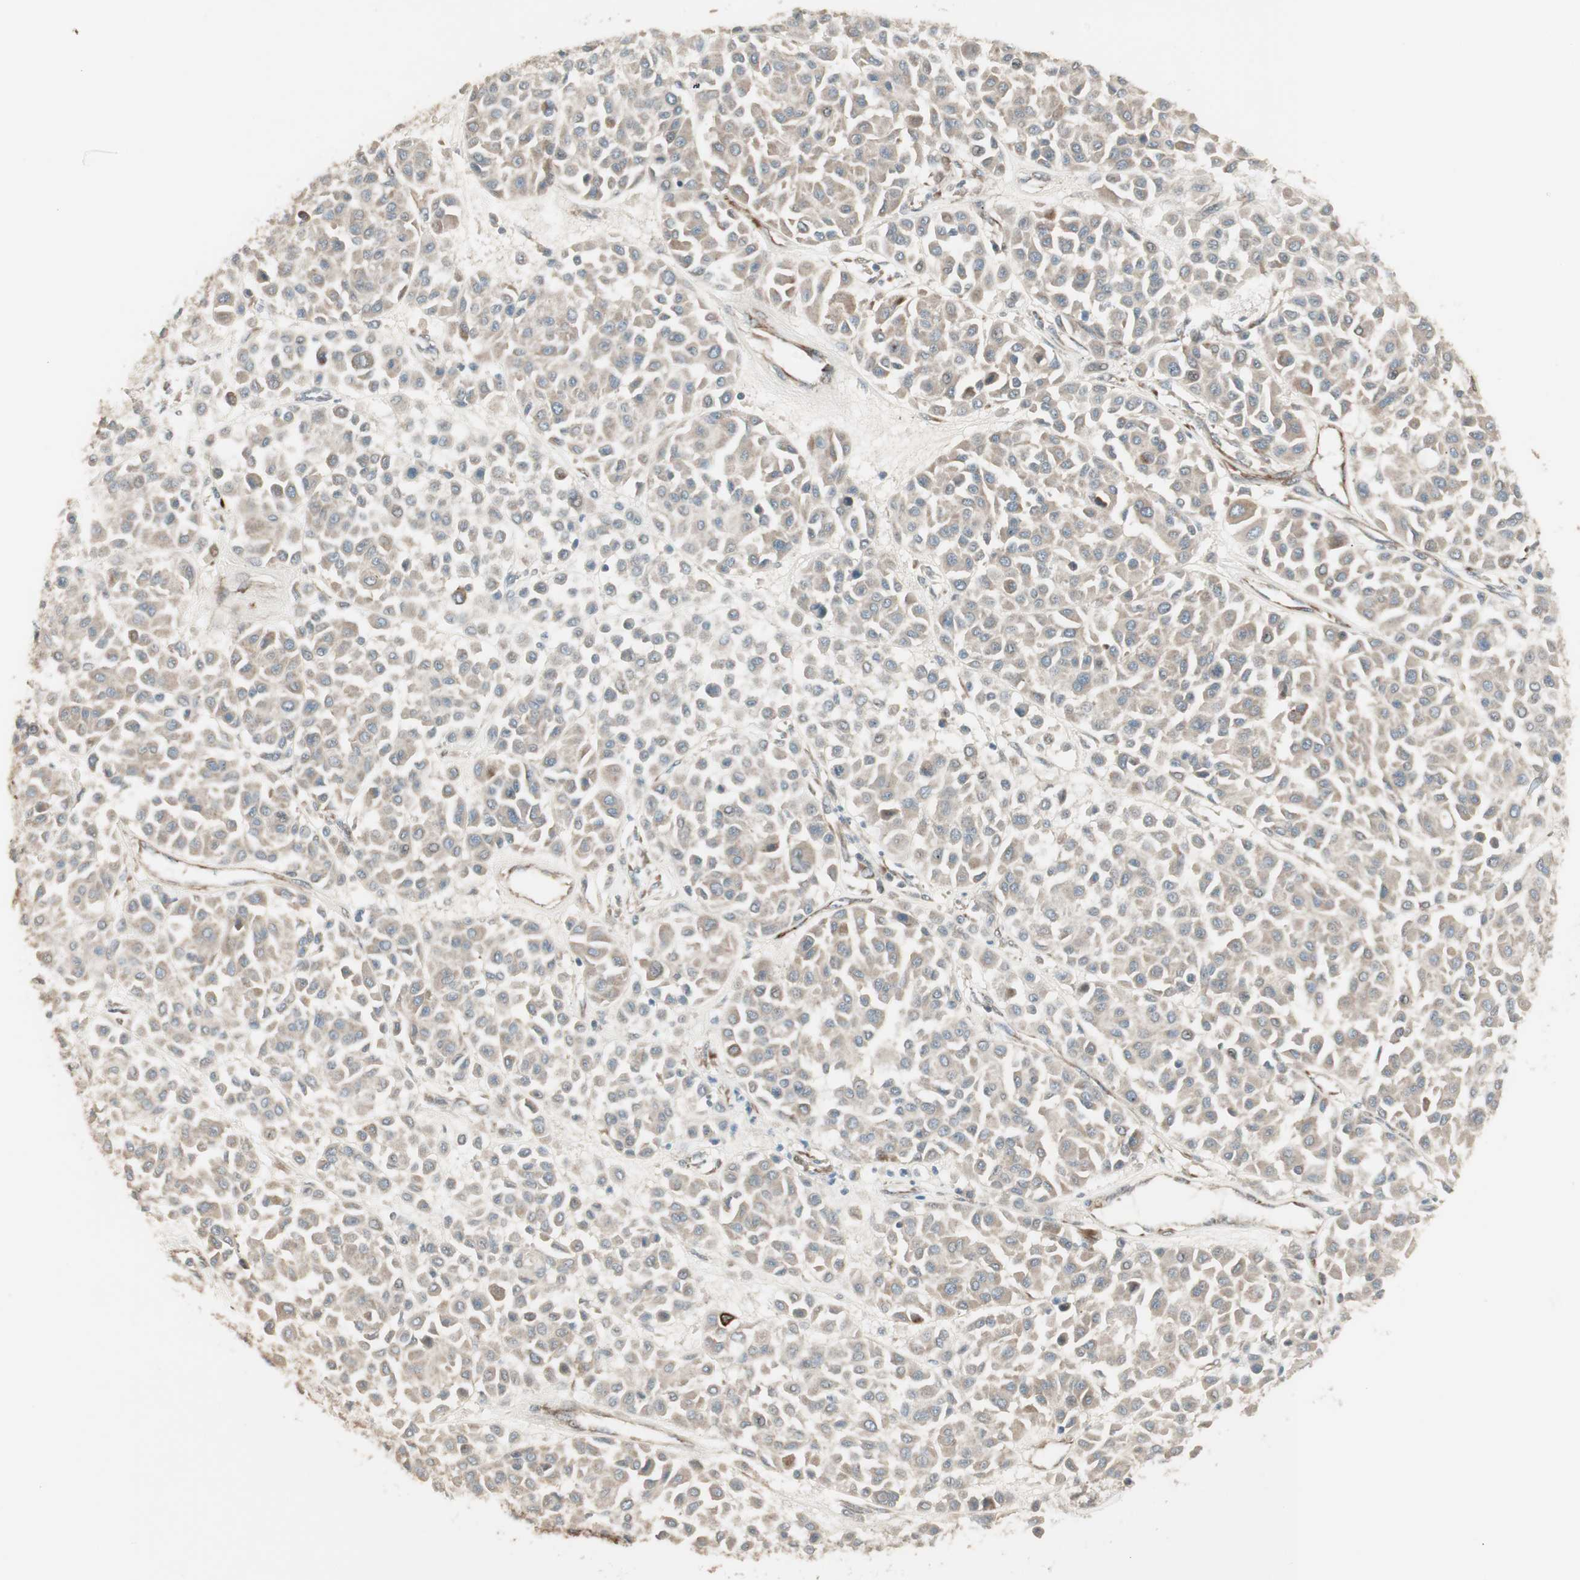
{"staining": {"intensity": "weak", "quantity": "25%-75%", "location": "cytoplasmic/membranous"}, "tissue": "melanoma", "cell_type": "Tumor cells", "image_type": "cancer", "snomed": [{"axis": "morphology", "description": "Malignant melanoma, Metastatic site"}, {"axis": "topography", "description": "Soft tissue"}], "caption": "This is an image of IHC staining of melanoma, which shows weak expression in the cytoplasmic/membranous of tumor cells.", "gene": "PPP2R5E", "patient": {"sex": "male", "age": 41}}